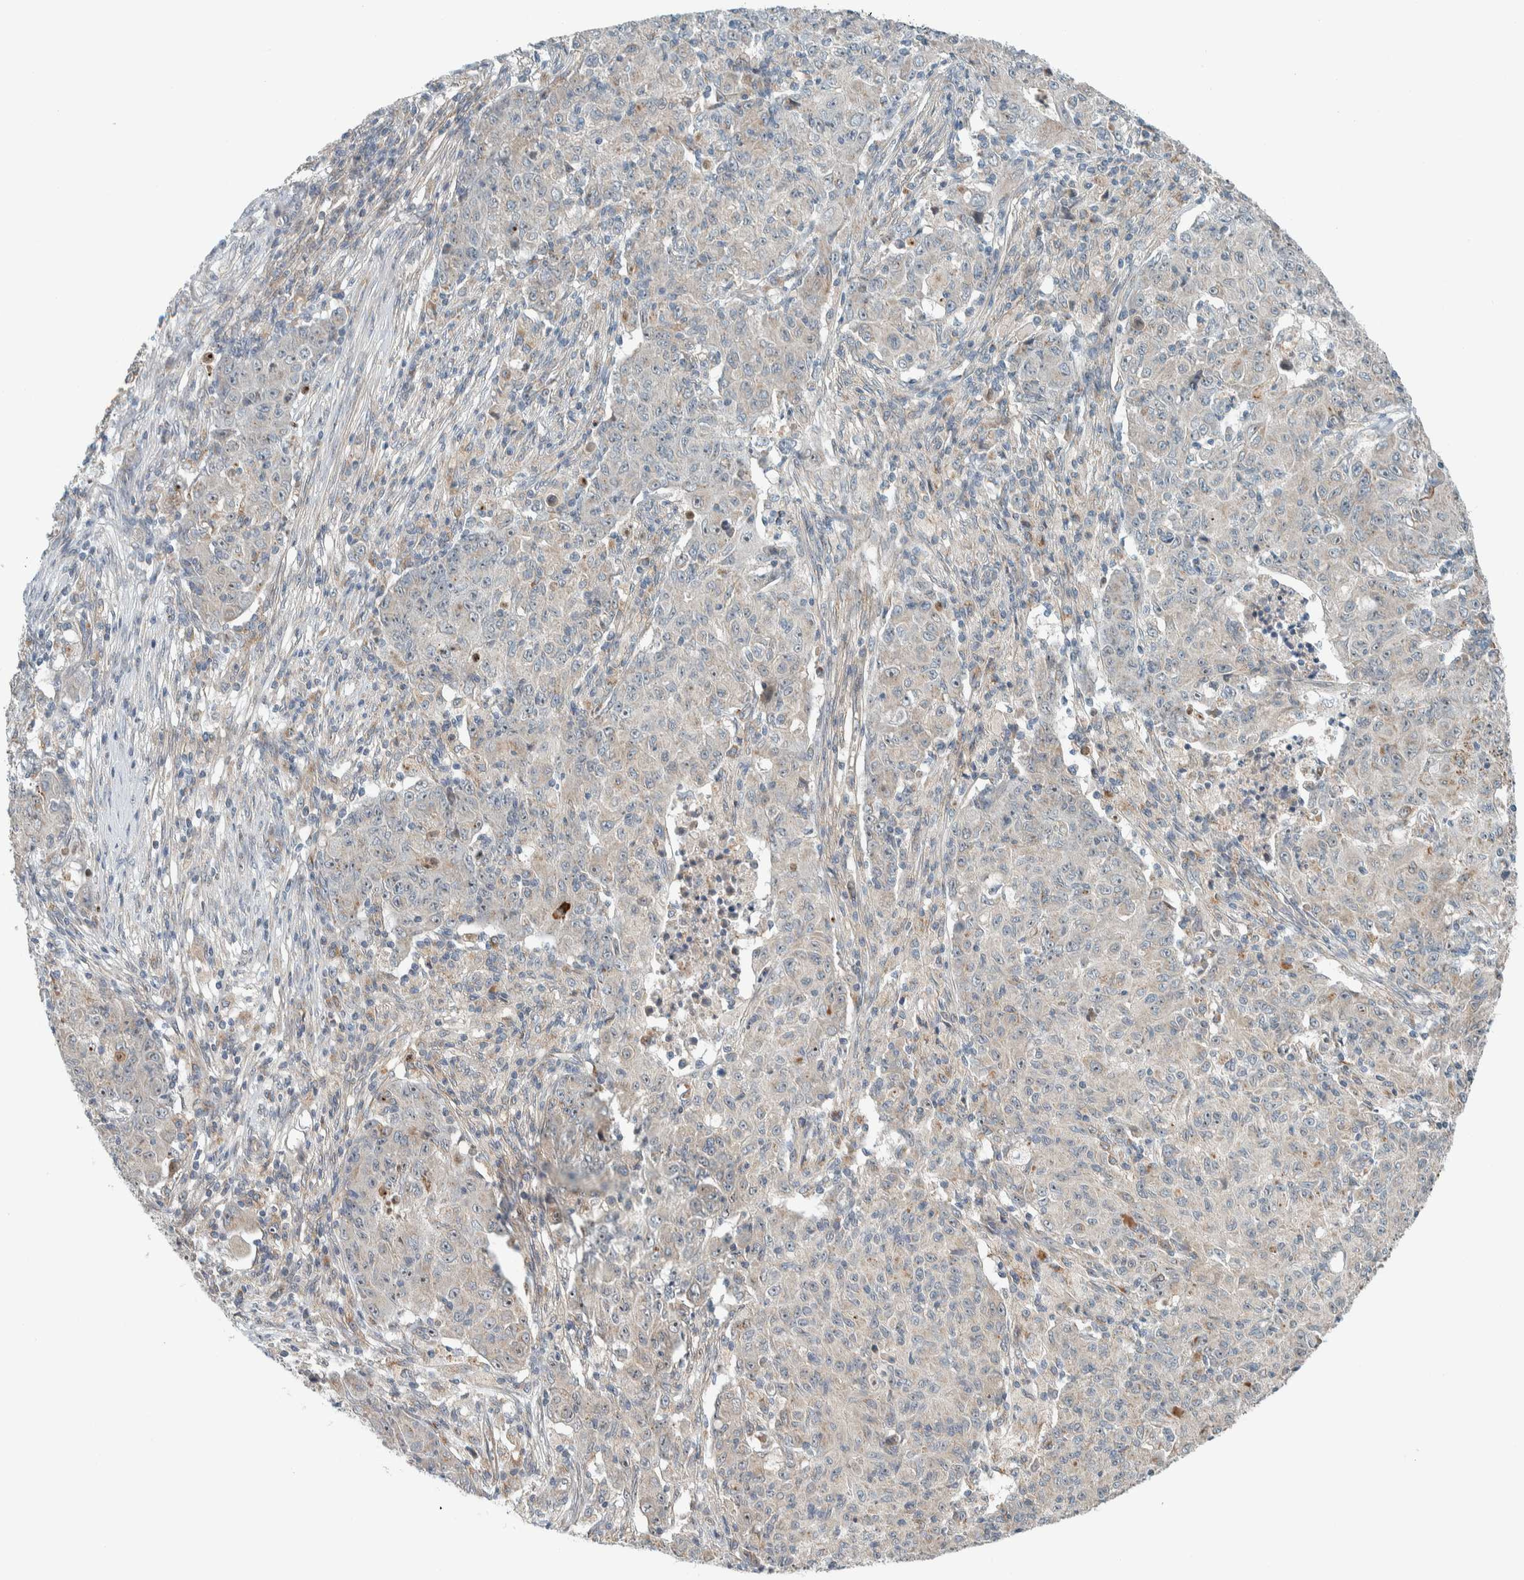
{"staining": {"intensity": "negative", "quantity": "none", "location": "none"}, "tissue": "ovarian cancer", "cell_type": "Tumor cells", "image_type": "cancer", "snomed": [{"axis": "morphology", "description": "Carcinoma, endometroid"}, {"axis": "topography", "description": "Ovary"}], "caption": "Histopathology image shows no protein positivity in tumor cells of ovarian cancer (endometroid carcinoma) tissue. (DAB immunohistochemistry (IHC) with hematoxylin counter stain).", "gene": "SLFN12L", "patient": {"sex": "female", "age": 42}}